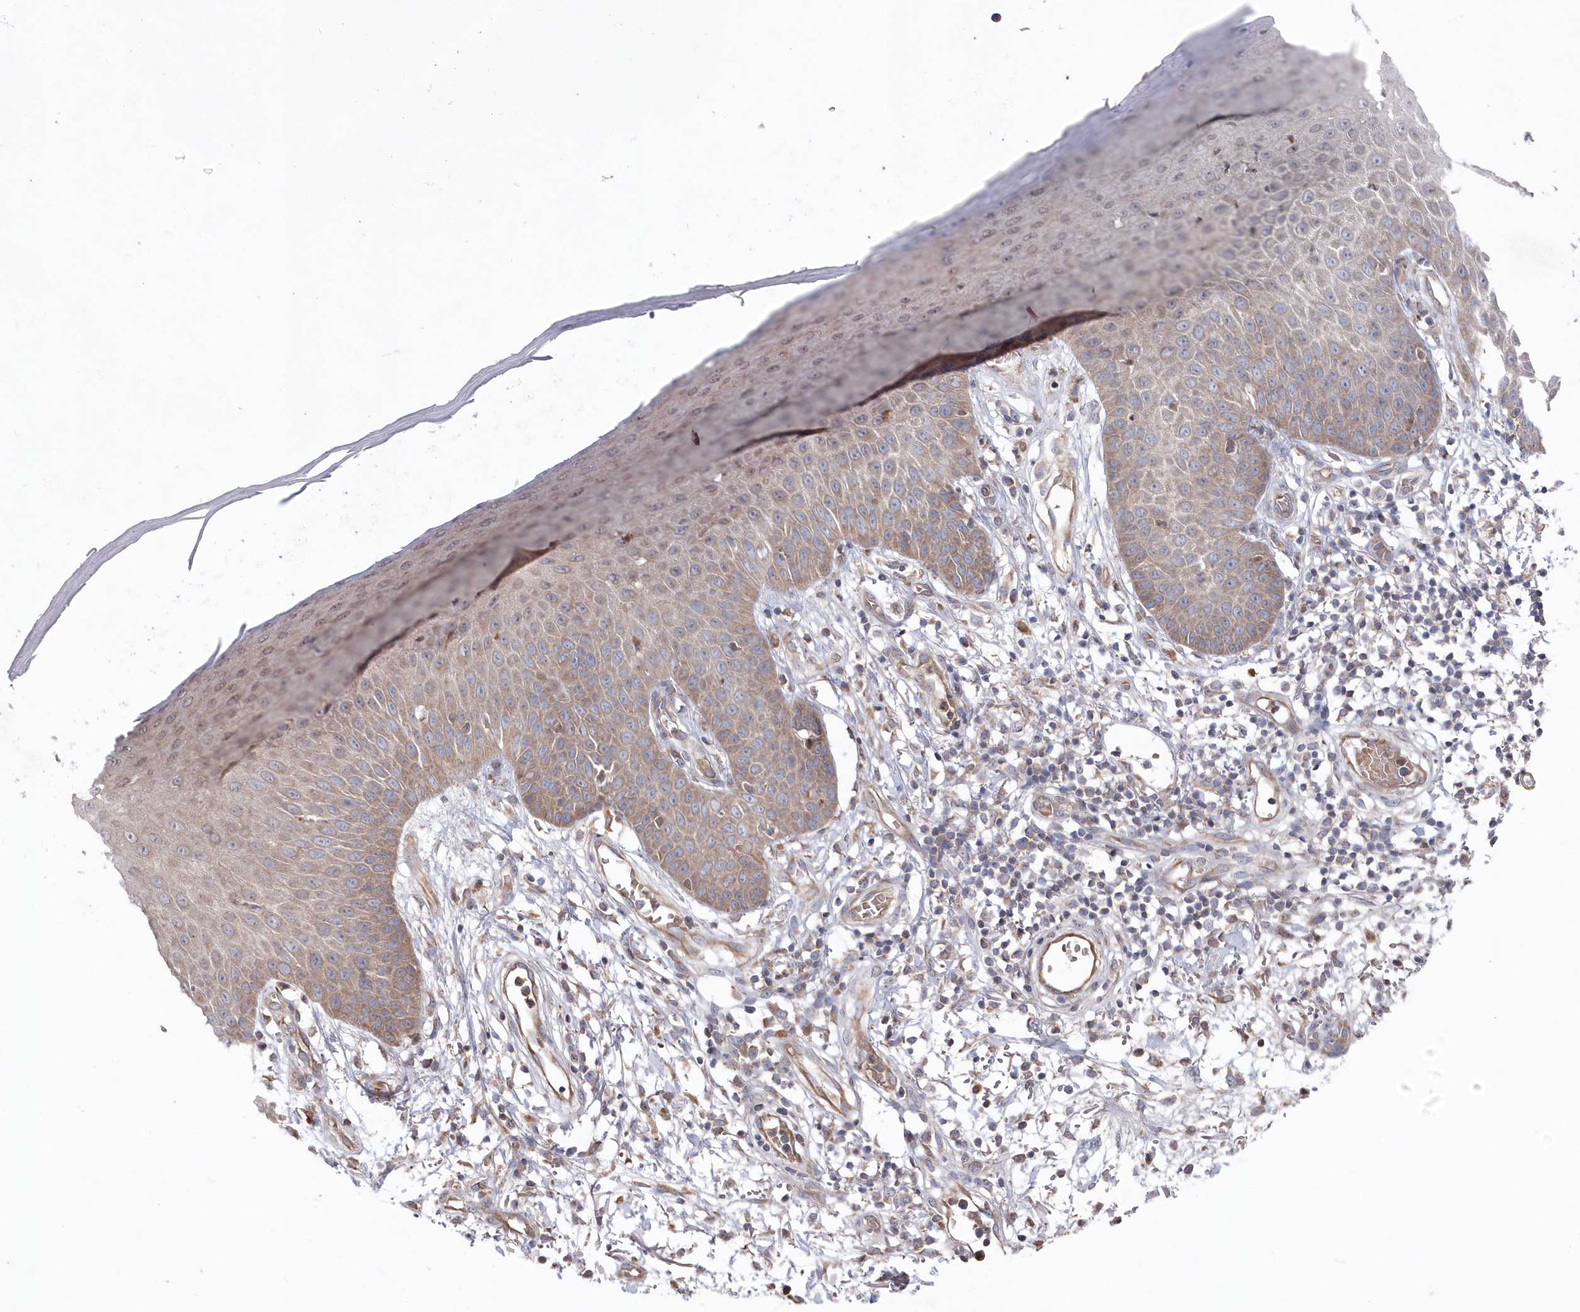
{"staining": {"intensity": "moderate", "quantity": ">75%", "location": "cytoplasmic/membranous"}, "tissue": "skin", "cell_type": "Fibroblasts", "image_type": "normal", "snomed": [{"axis": "morphology", "description": "Normal tissue, NOS"}, {"axis": "morphology", "description": "Inflammation, NOS"}, {"axis": "topography", "description": "Skin"}], "caption": "A medium amount of moderate cytoplasmic/membranous positivity is seen in about >75% of fibroblasts in normal skin.", "gene": "ASNSD1", "patient": {"sex": "female", "age": 44}}